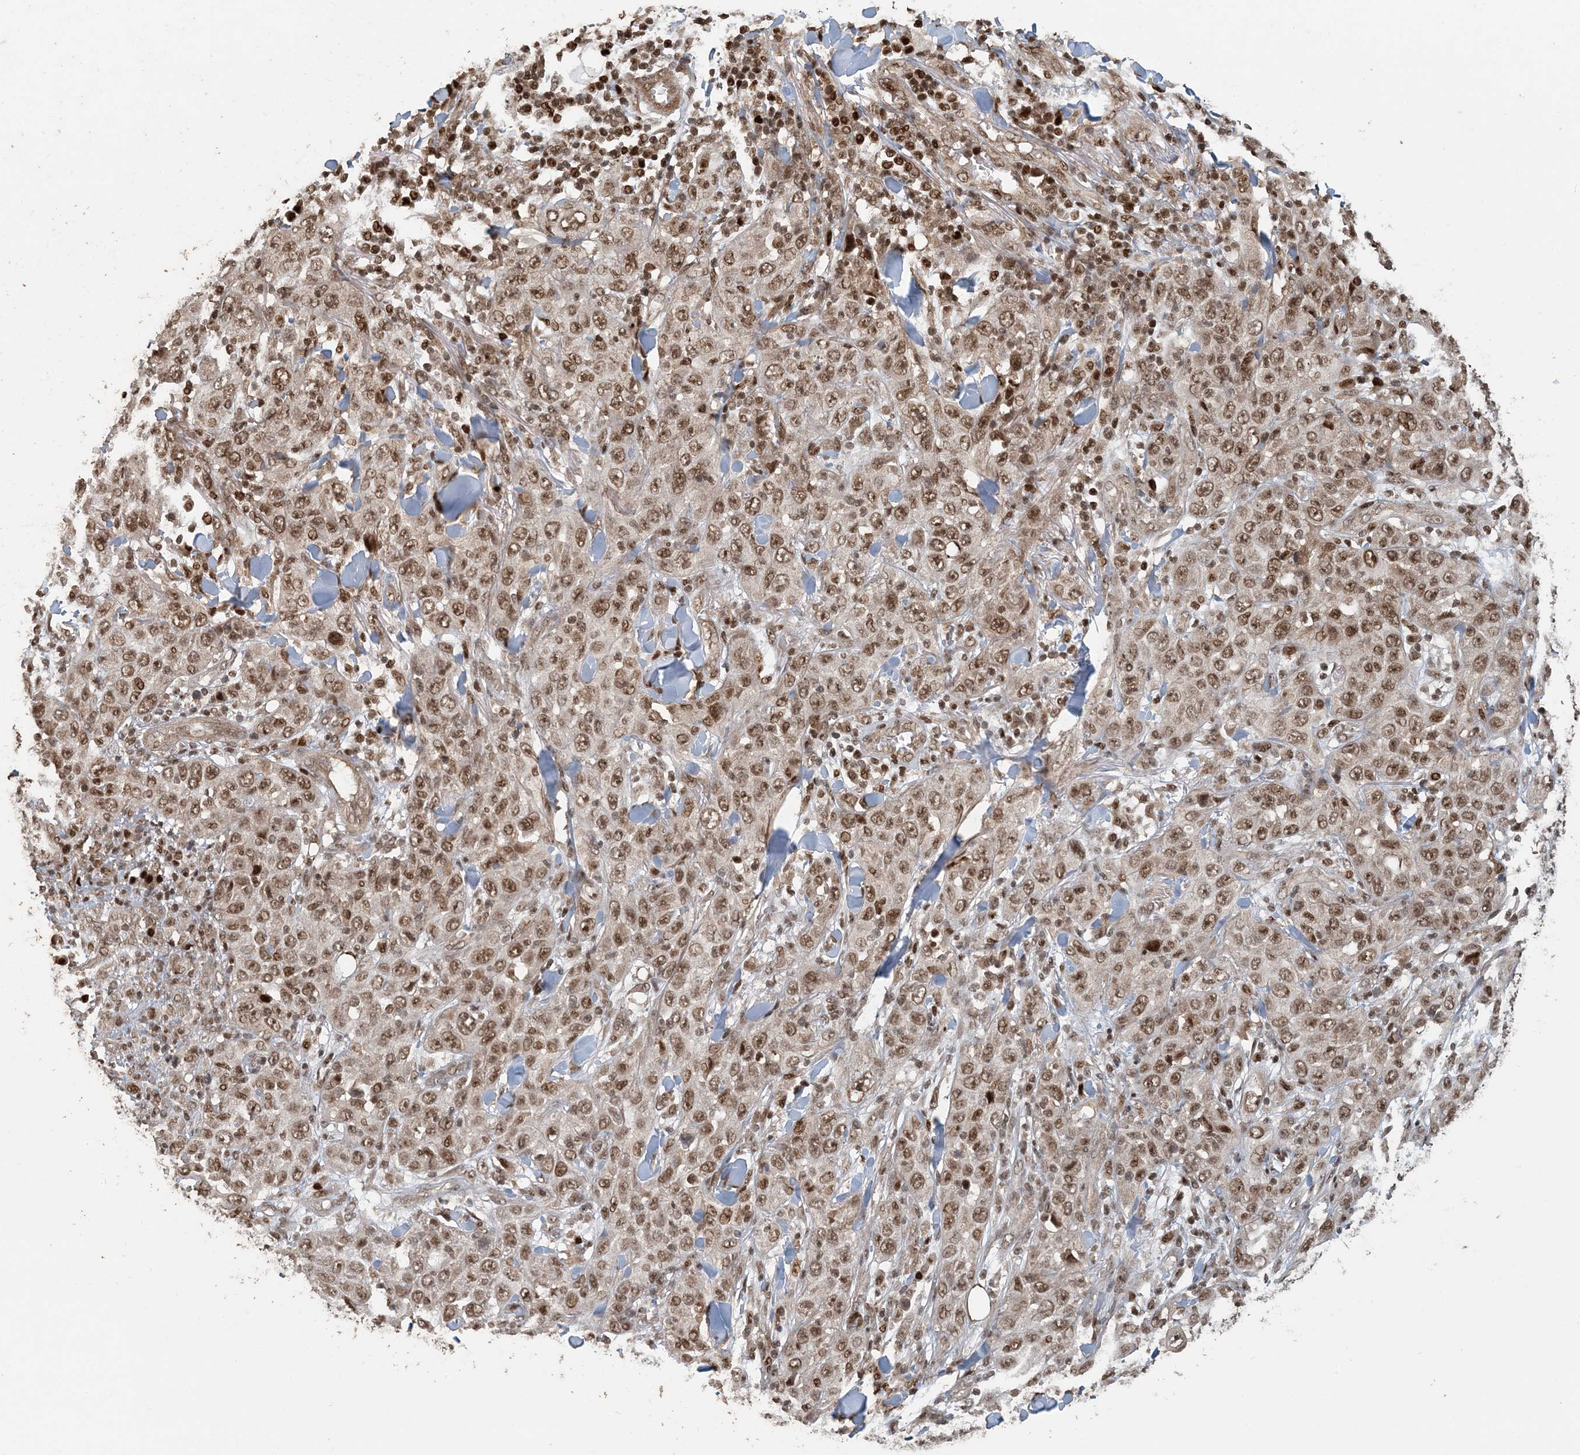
{"staining": {"intensity": "moderate", "quantity": ">75%", "location": "nuclear"}, "tissue": "skin cancer", "cell_type": "Tumor cells", "image_type": "cancer", "snomed": [{"axis": "morphology", "description": "Squamous cell carcinoma, NOS"}, {"axis": "topography", "description": "Skin"}], "caption": "Moderate nuclear protein staining is present in approximately >75% of tumor cells in skin squamous cell carcinoma.", "gene": "ATP13A2", "patient": {"sex": "female", "age": 88}}